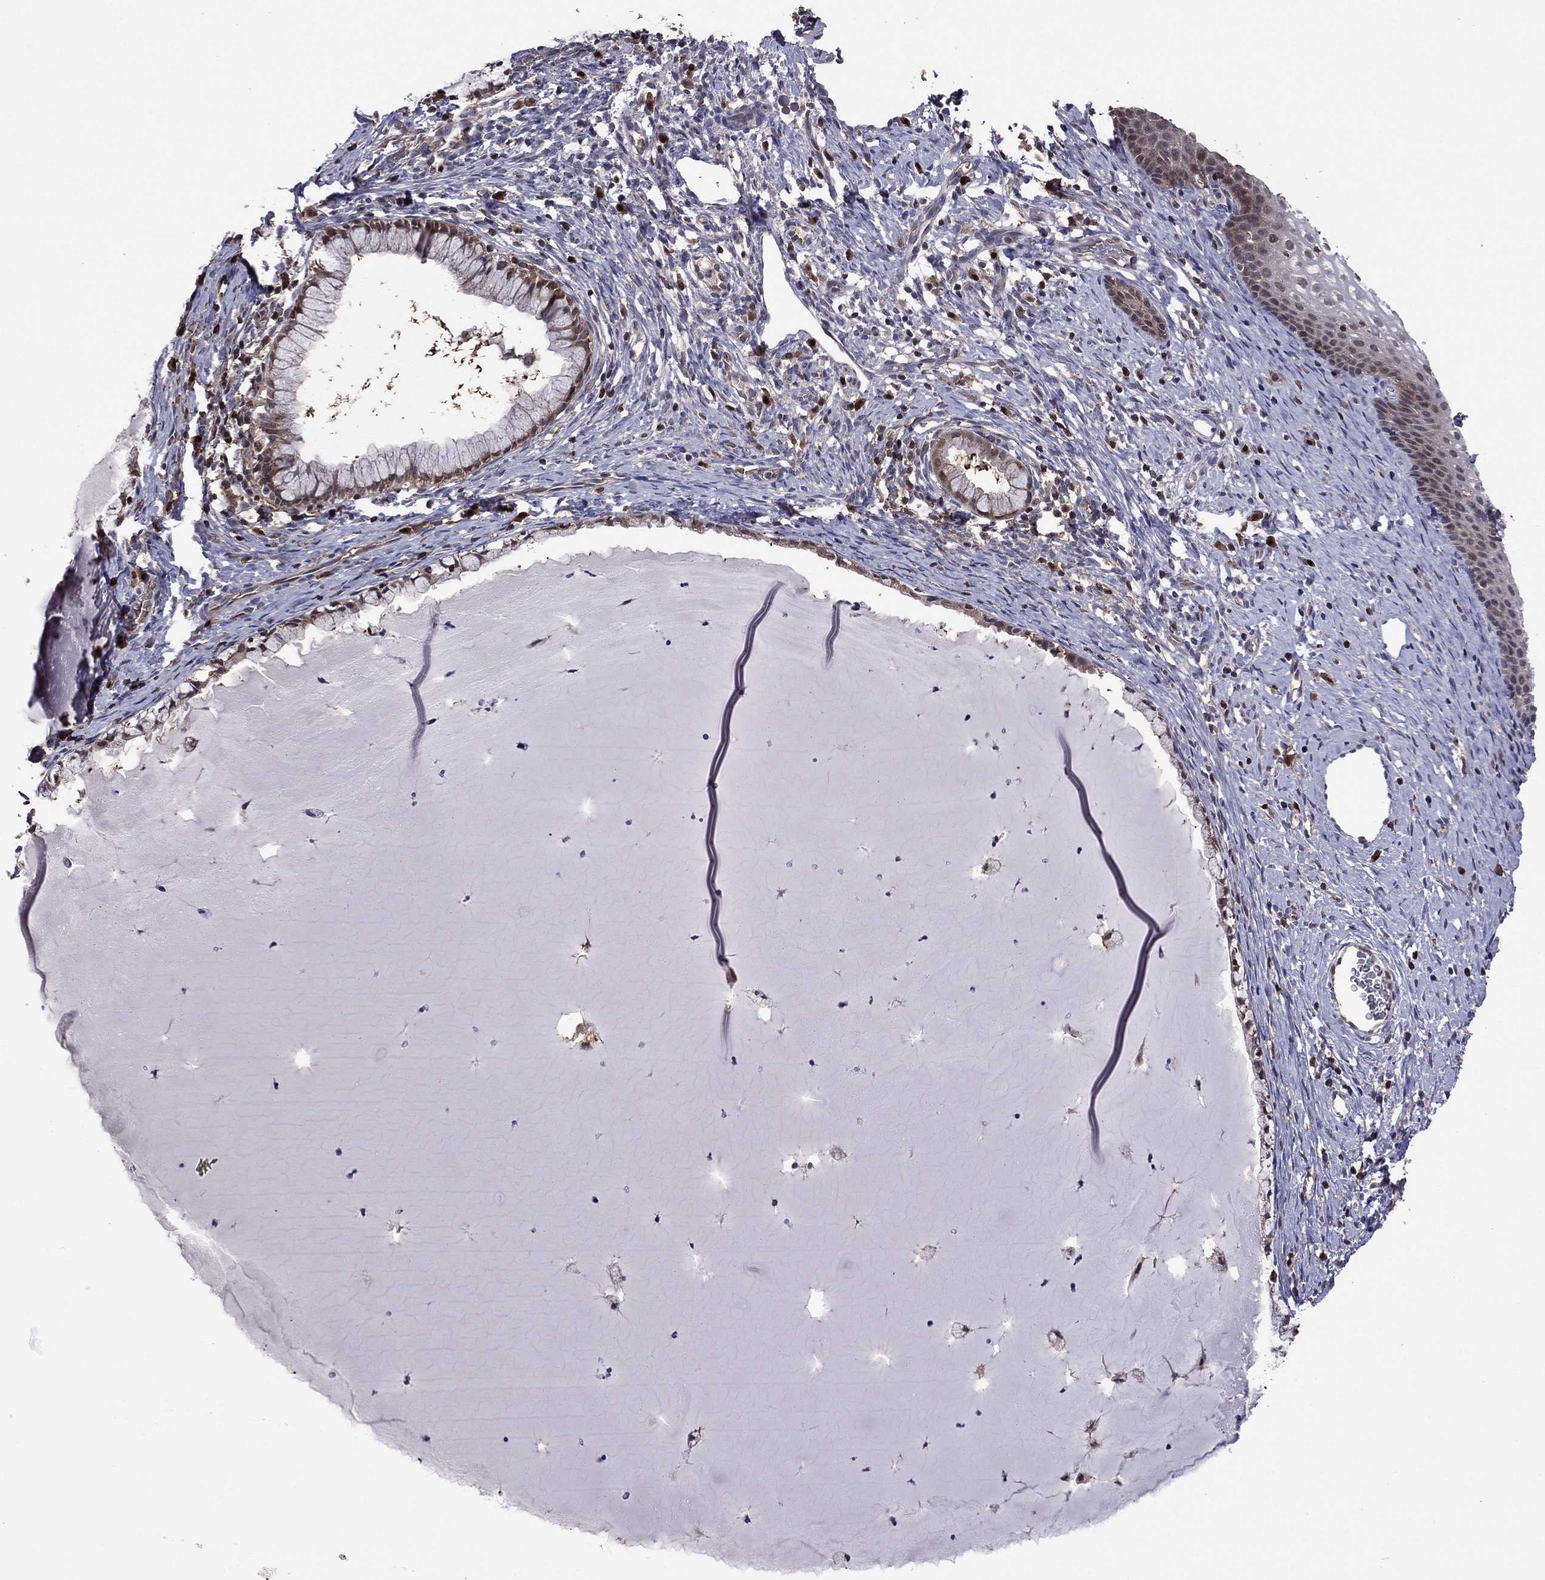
{"staining": {"intensity": "moderate", "quantity": "<25%", "location": "nuclear"}, "tissue": "cervix", "cell_type": "Glandular cells", "image_type": "normal", "snomed": [{"axis": "morphology", "description": "Normal tissue, NOS"}, {"axis": "topography", "description": "Cervix"}], "caption": "Cervix was stained to show a protein in brown. There is low levels of moderate nuclear positivity in approximately <25% of glandular cells. (DAB = brown stain, brightfield microscopy at high magnification).", "gene": "APPBP2", "patient": {"sex": "female", "age": 39}}